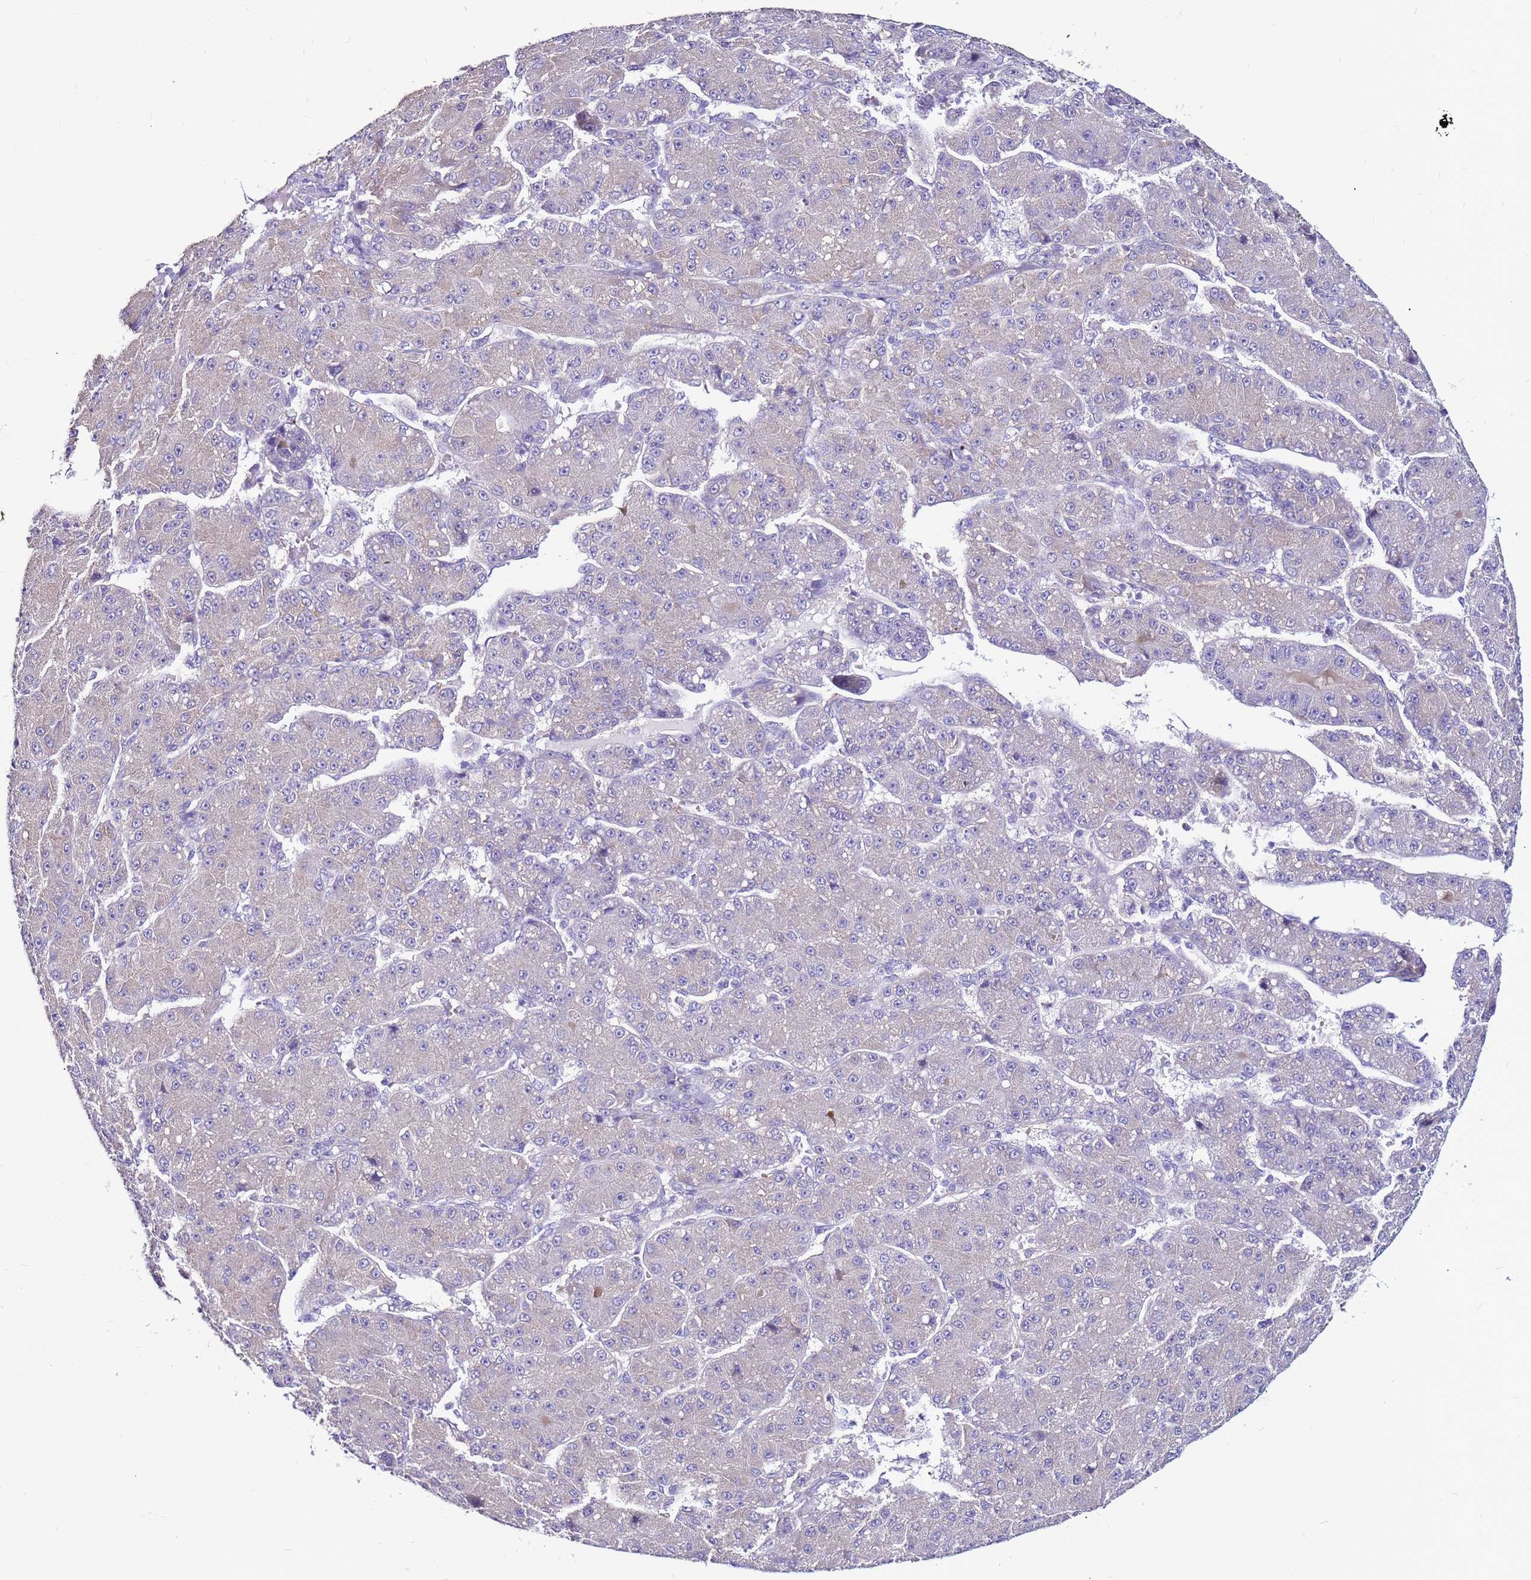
{"staining": {"intensity": "negative", "quantity": "none", "location": "none"}, "tissue": "liver cancer", "cell_type": "Tumor cells", "image_type": "cancer", "snomed": [{"axis": "morphology", "description": "Carcinoma, Hepatocellular, NOS"}, {"axis": "topography", "description": "Liver"}], "caption": "Immunohistochemistry (IHC) of liver hepatocellular carcinoma demonstrates no positivity in tumor cells.", "gene": "SLC44A3", "patient": {"sex": "male", "age": 67}}